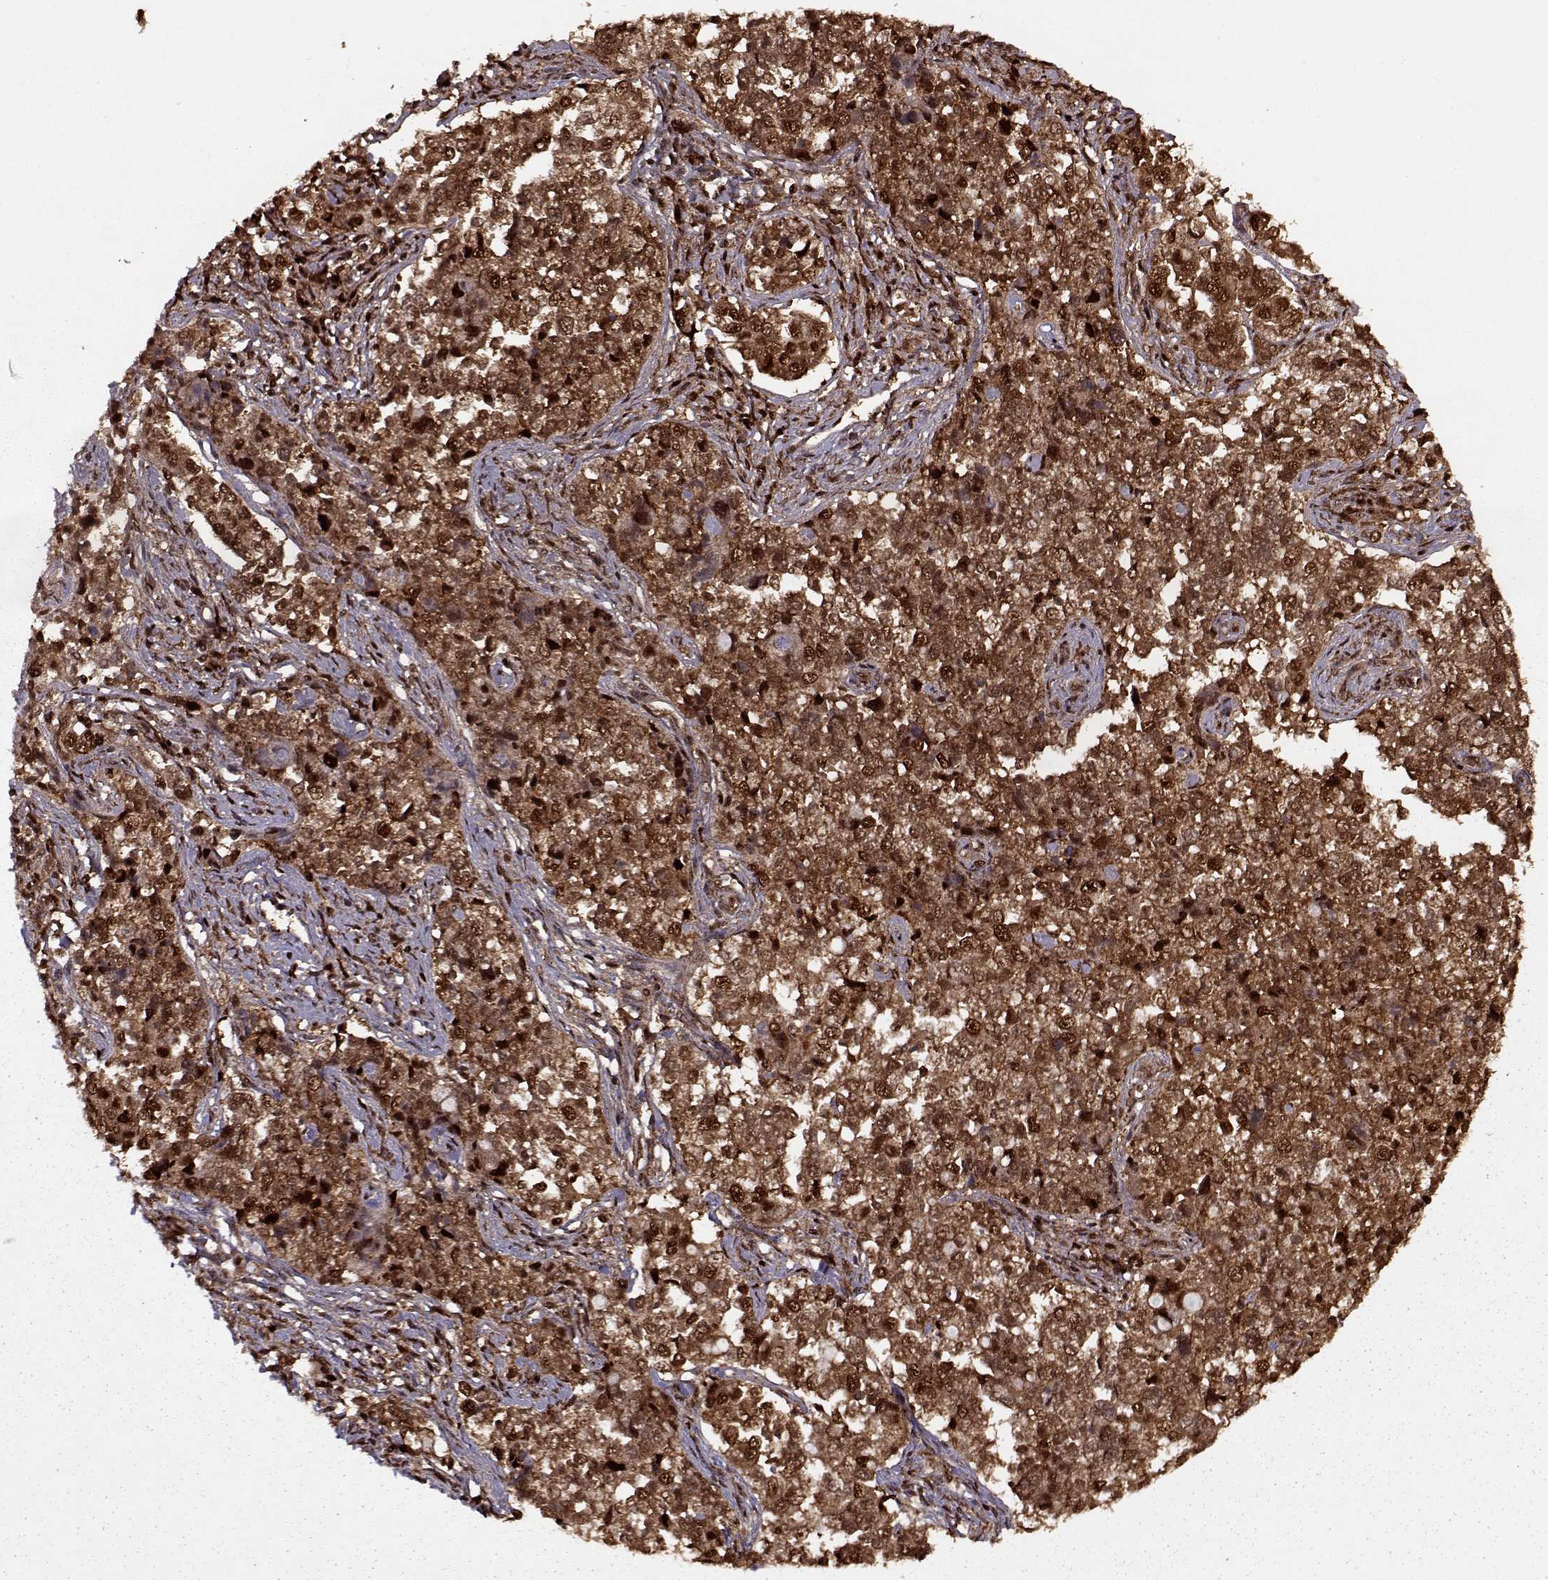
{"staining": {"intensity": "strong", "quantity": ">75%", "location": "cytoplasmic/membranous,nuclear"}, "tissue": "endometrial cancer", "cell_type": "Tumor cells", "image_type": "cancer", "snomed": [{"axis": "morphology", "description": "Adenocarcinoma, NOS"}, {"axis": "topography", "description": "Endometrium"}], "caption": "This image shows IHC staining of human endometrial adenocarcinoma, with high strong cytoplasmic/membranous and nuclear staining in approximately >75% of tumor cells.", "gene": "PSMA7", "patient": {"sex": "female", "age": 43}}